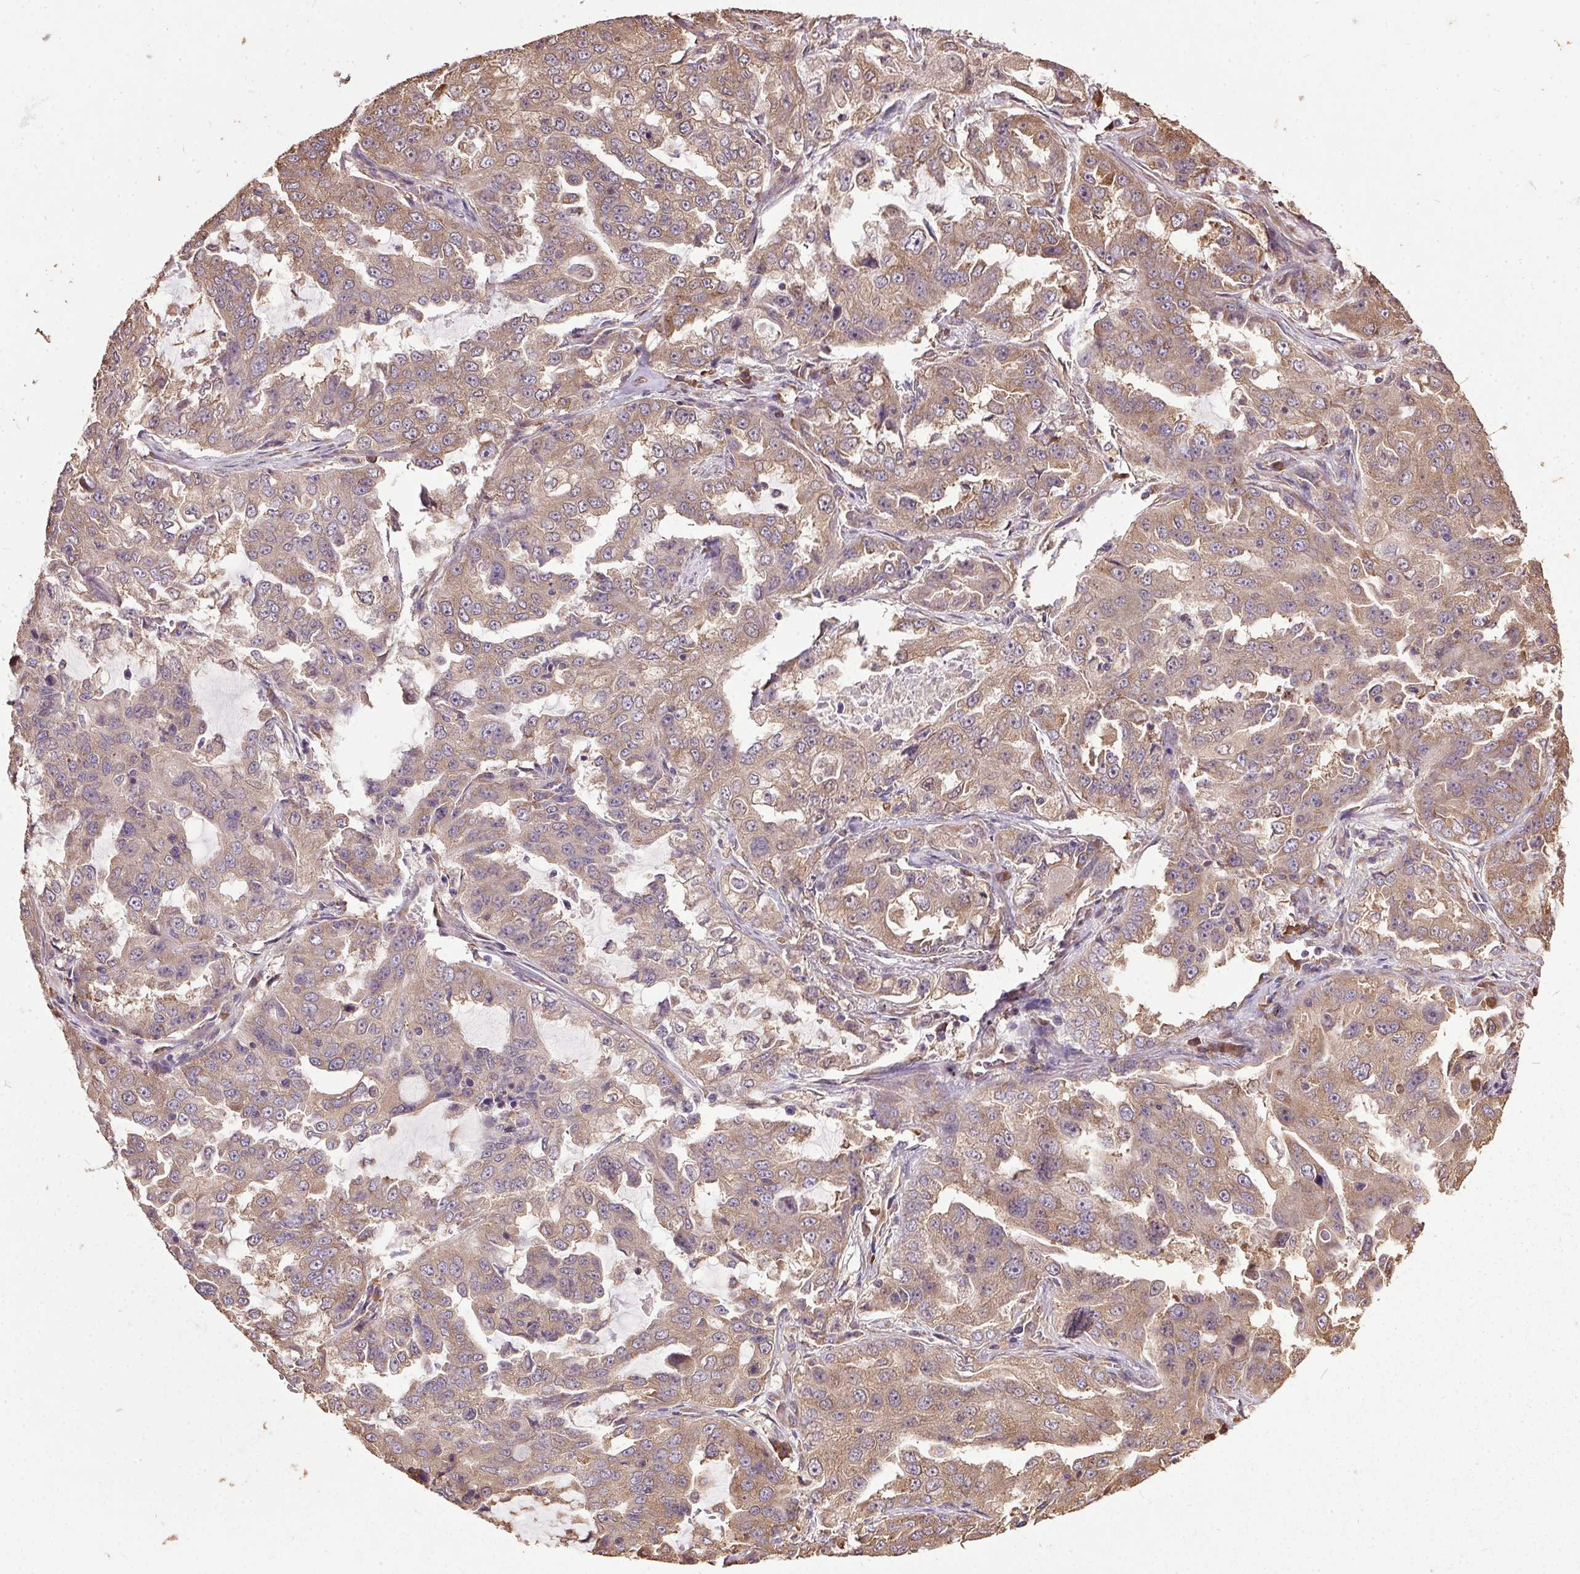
{"staining": {"intensity": "moderate", "quantity": ">75%", "location": "cytoplasmic/membranous"}, "tissue": "lung cancer", "cell_type": "Tumor cells", "image_type": "cancer", "snomed": [{"axis": "morphology", "description": "Adenocarcinoma, NOS"}, {"axis": "topography", "description": "Lung"}], "caption": "Brown immunohistochemical staining in adenocarcinoma (lung) demonstrates moderate cytoplasmic/membranous positivity in about >75% of tumor cells.", "gene": "EIF2S1", "patient": {"sex": "female", "age": 61}}